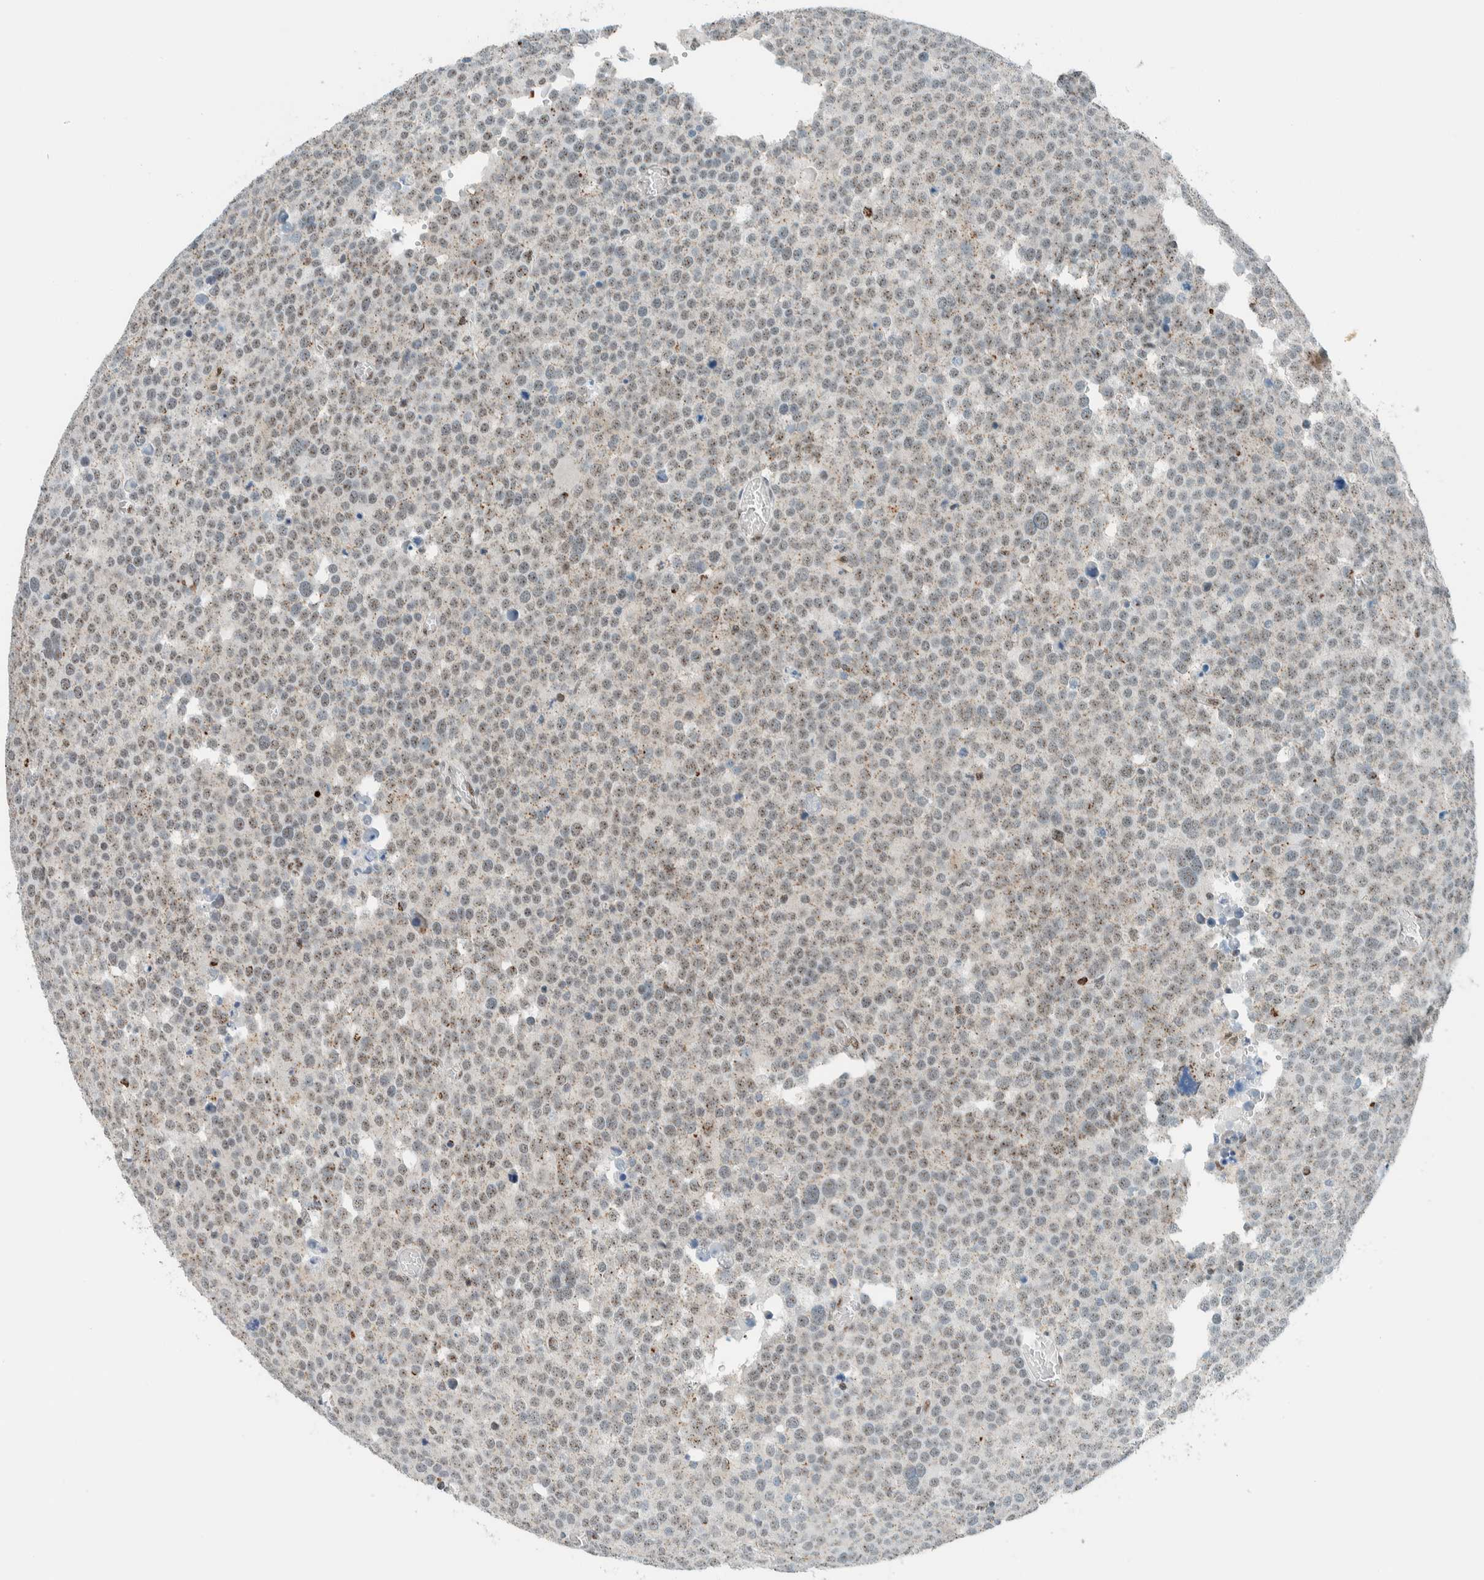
{"staining": {"intensity": "weak", "quantity": ">75%", "location": "cytoplasmic/membranous,nuclear"}, "tissue": "testis cancer", "cell_type": "Tumor cells", "image_type": "cancer", "snomed": [{"axis": "morphology", "description": "Seminoma, NOS"}, {"axis": "topography", "description": "Testis"}], "caption": "A histopathology image of testis cancer stained for a protein exhibits weak cytoplasmic/membranous and nuclear brown staining in tumor cells.", "gene": "CYSRT1", "patient": {"sex": "male", "age": 71}}